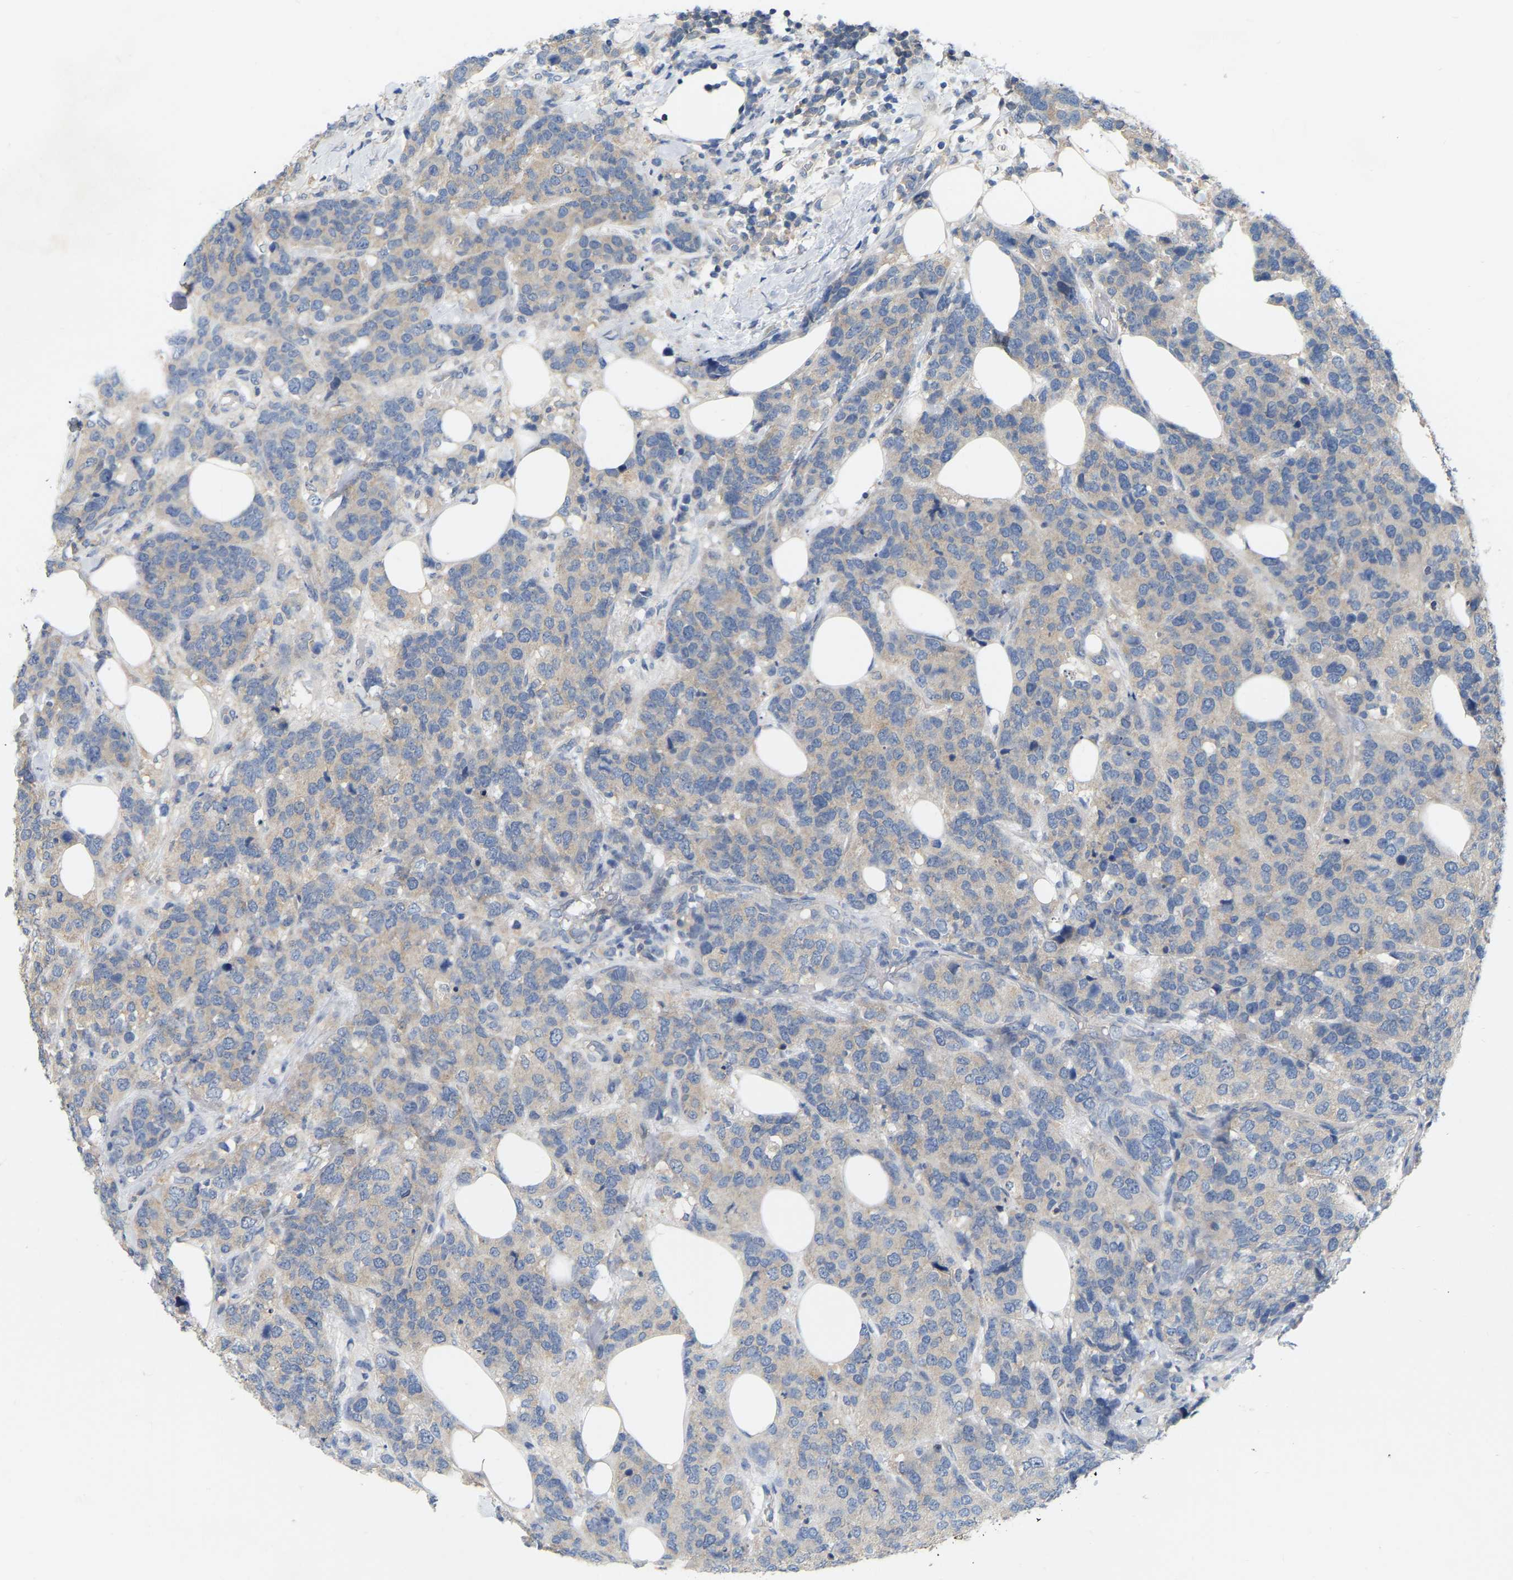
{"staining": {"intensity": "weak", "quantity": "25%-75%", "location": "cytoplasmic/membranous"}, "tissue": "breast cancer", "cell_type": "Tumor cells", "image_type": "cancer", "snomed": [{"axis": "morphology", "description": "Lobular carcinoma"}, {"axis": "topography", "description": "Breast"}], "caption": "Breast cancer stained for a protein (brown) exhibits weak cytoplasmic/membranous positive expression in approximately 25%-75% of tumor cells.", "gene": "WIPI2", "patient": {"sex": "female", "age": 59}}